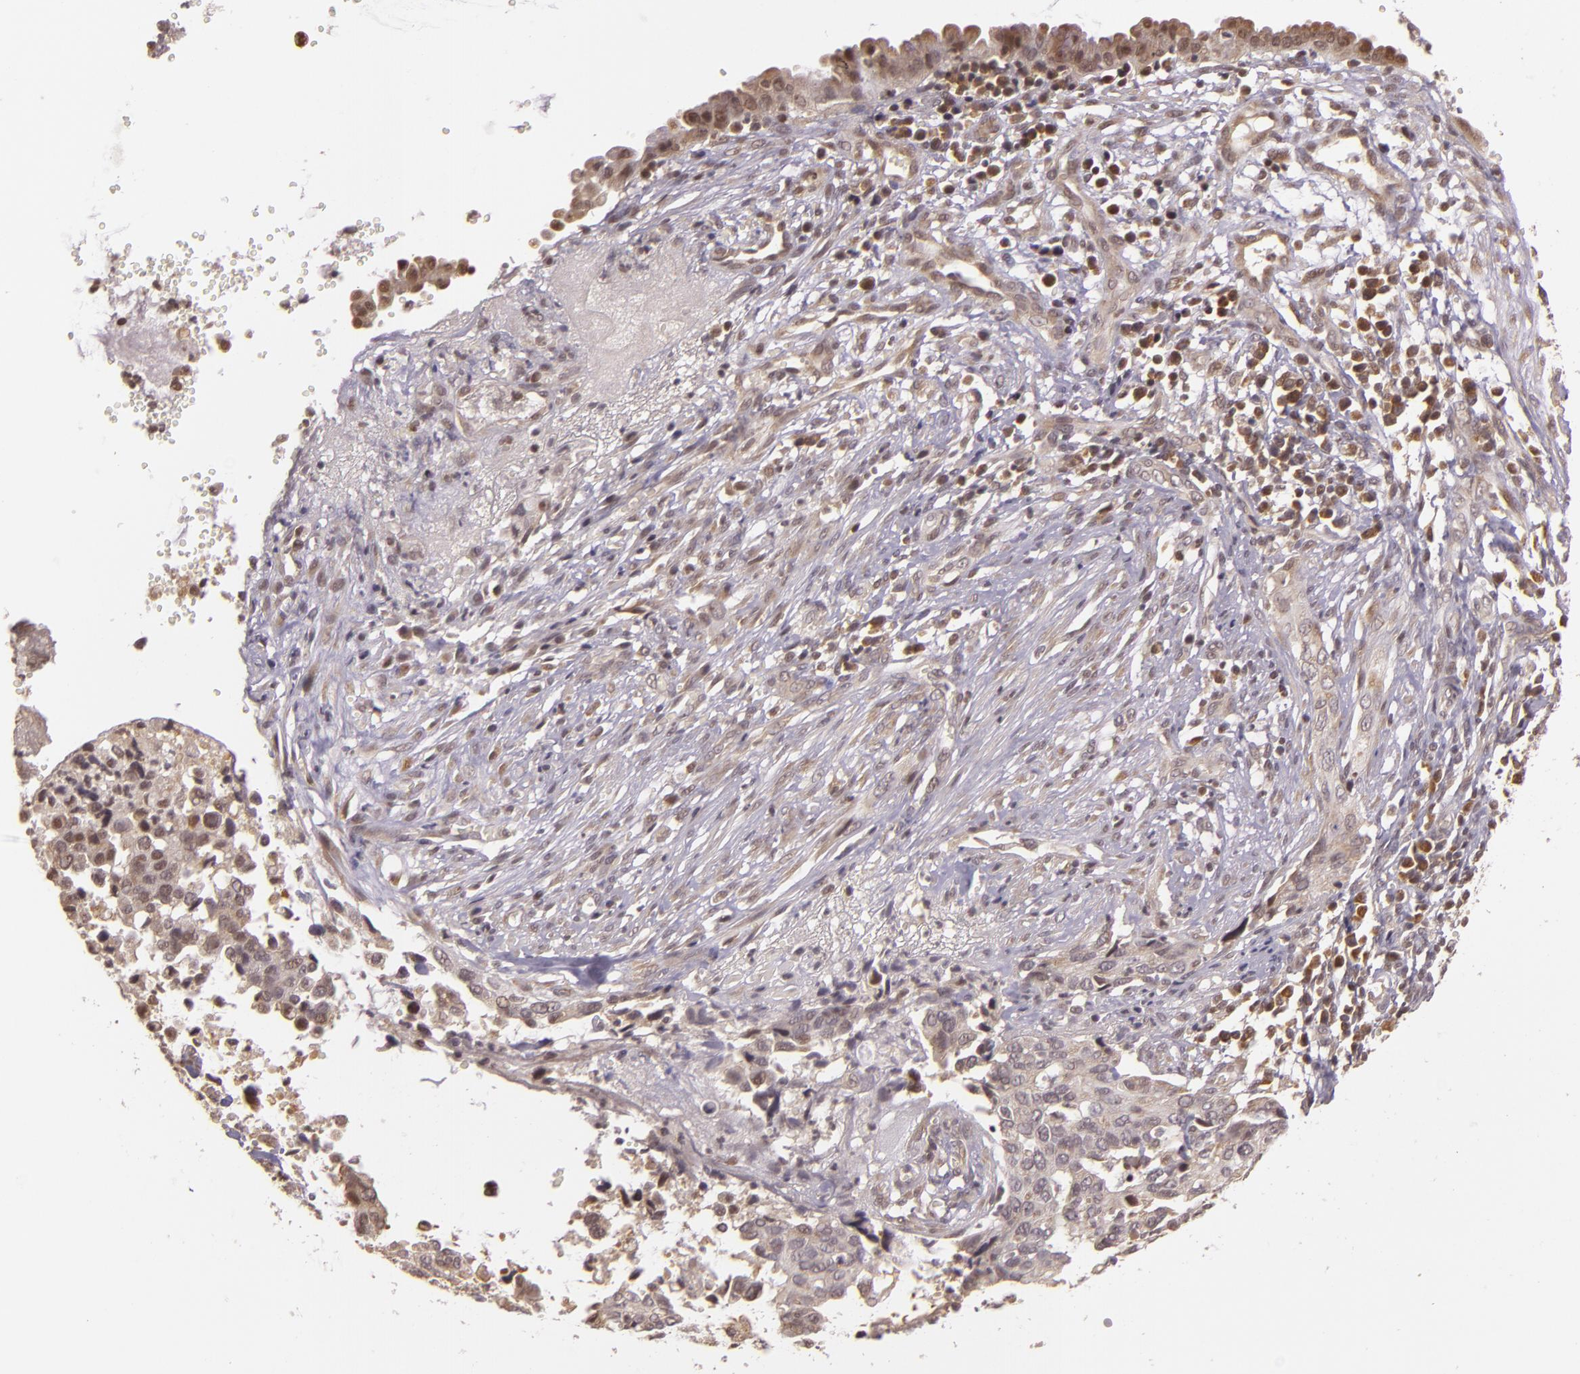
{"staining": {"intensity": "weak", "quantity": "25%-75%", "location": "cytoplasmic/membranous,nuclear"}, "tissue": "cervical cancer", "cell_type": "Tumor cells", "image_type": "cancer", "snomed": [{"axis": "morphology", "description": "Normal tissue, NOS"}, {"axis": "morphology", "description": "Squamous cell carcinoma, NOS"}, {"axis": "topography", "description": "Cervix"}], "caption": "Tumor cells display low levels of weak cytoplasmic/membranous and nuclear expression in approximately 25%-75% of cells in human cervical cancer (squamous cell carcinoma).", "gene": "TXNRD2", "patient": {"sex": "female", "age": 45}}